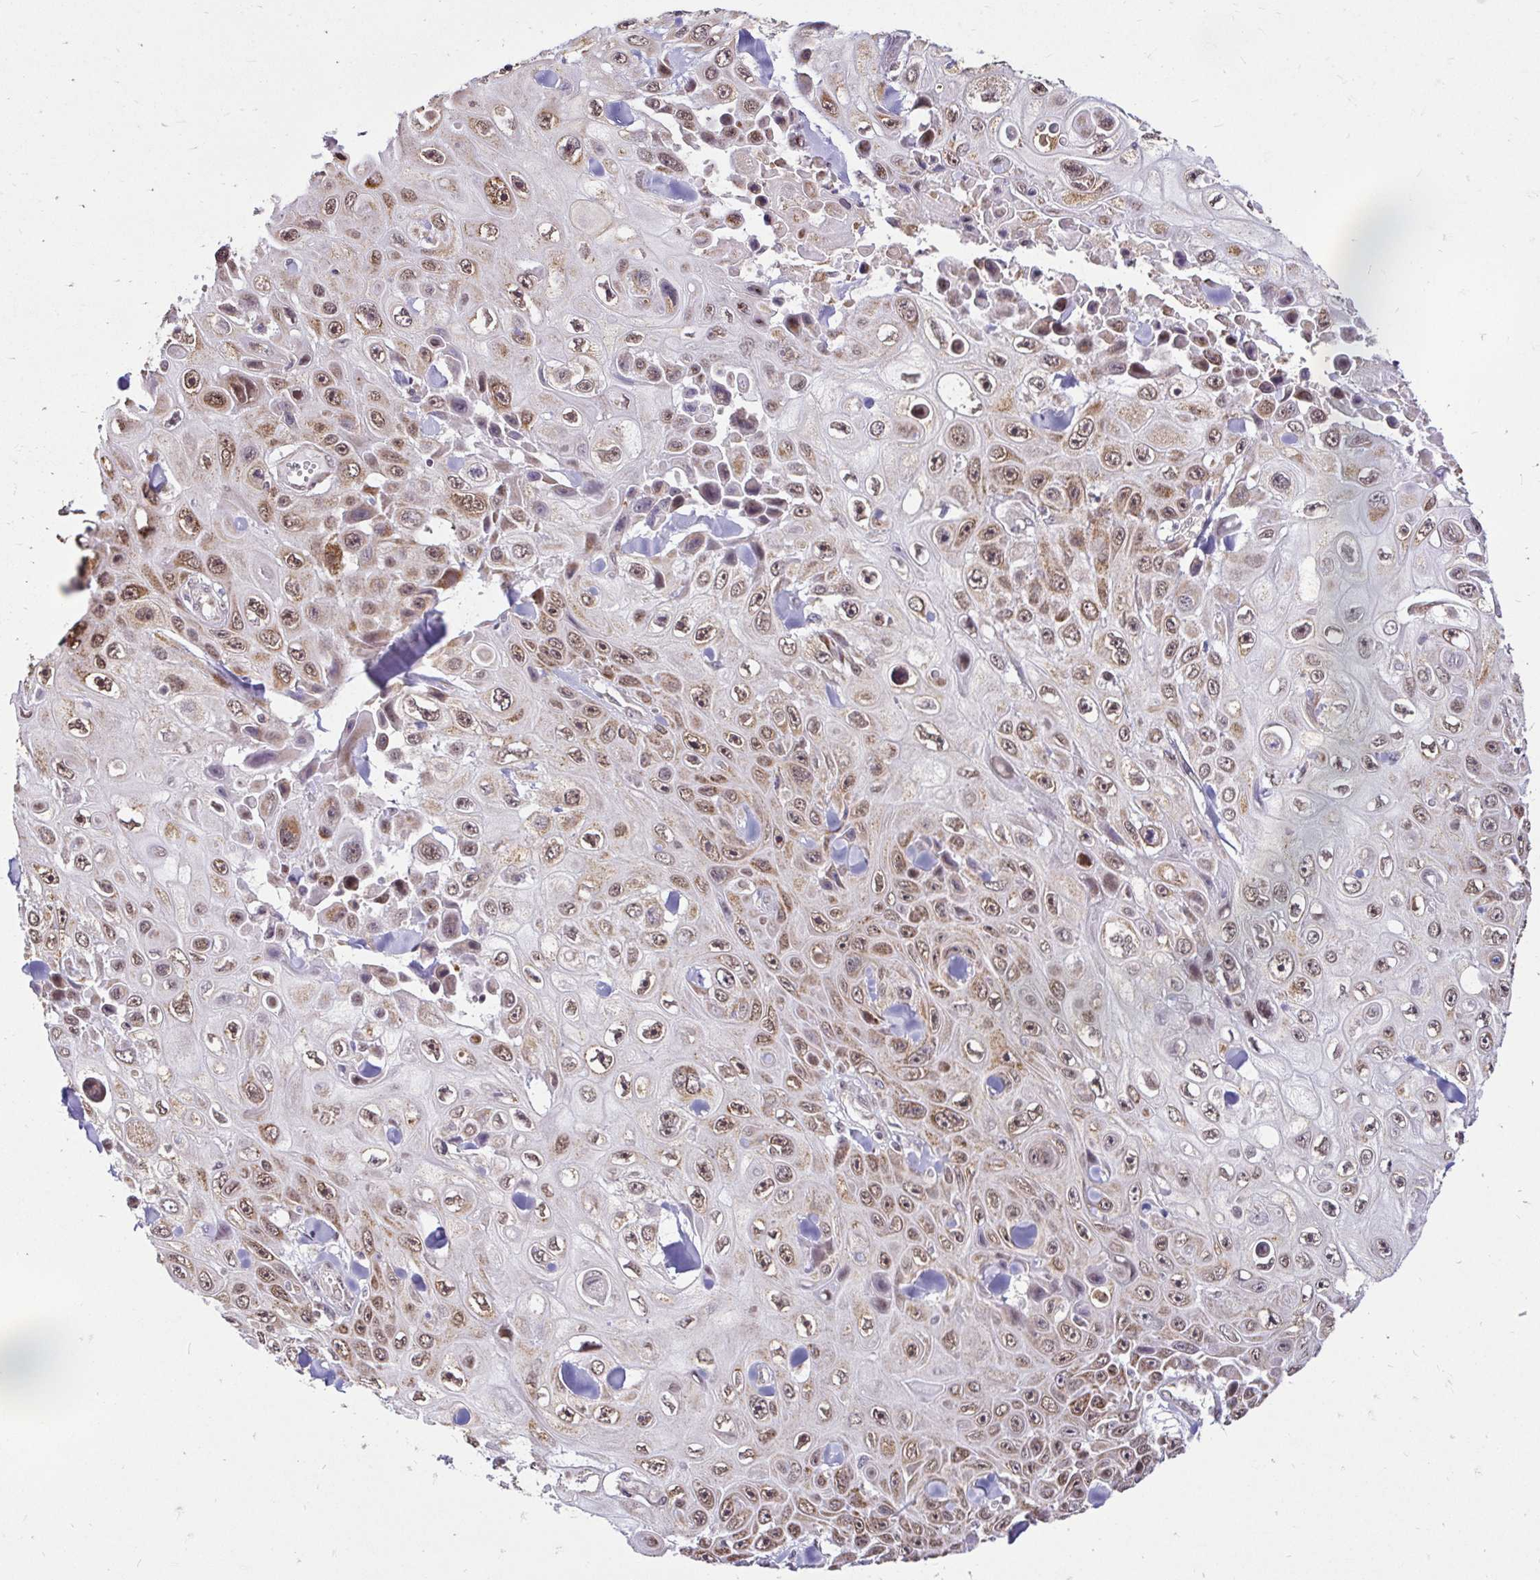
{"staining": {"intensity": "moderate", "quantity": ">75%", "location": "cytoplasmic/membranous,nuclear"}, "tissue": "skin cancer", "cell_type": "Tumor cells", "image_type": "cancer", "snomed": [{"axis": "morphology", "description": "Squamous cell carcinoma, NOS"}, {"axis": "topography", "description": "Skin"}], "caption": "IHC photomicrograph of neoplastic tissue: skin squamous cell carcinoma stained using IHC shows medium levels of moderate protein expression localized specifically in the cytoplasmic/membranous and nuclear of tumor cells, appearing as a cytoplasmic/membranous and nuclear brown color.", "gene": "TIMM50", "patient": {"sex": "male", "age": 82}}